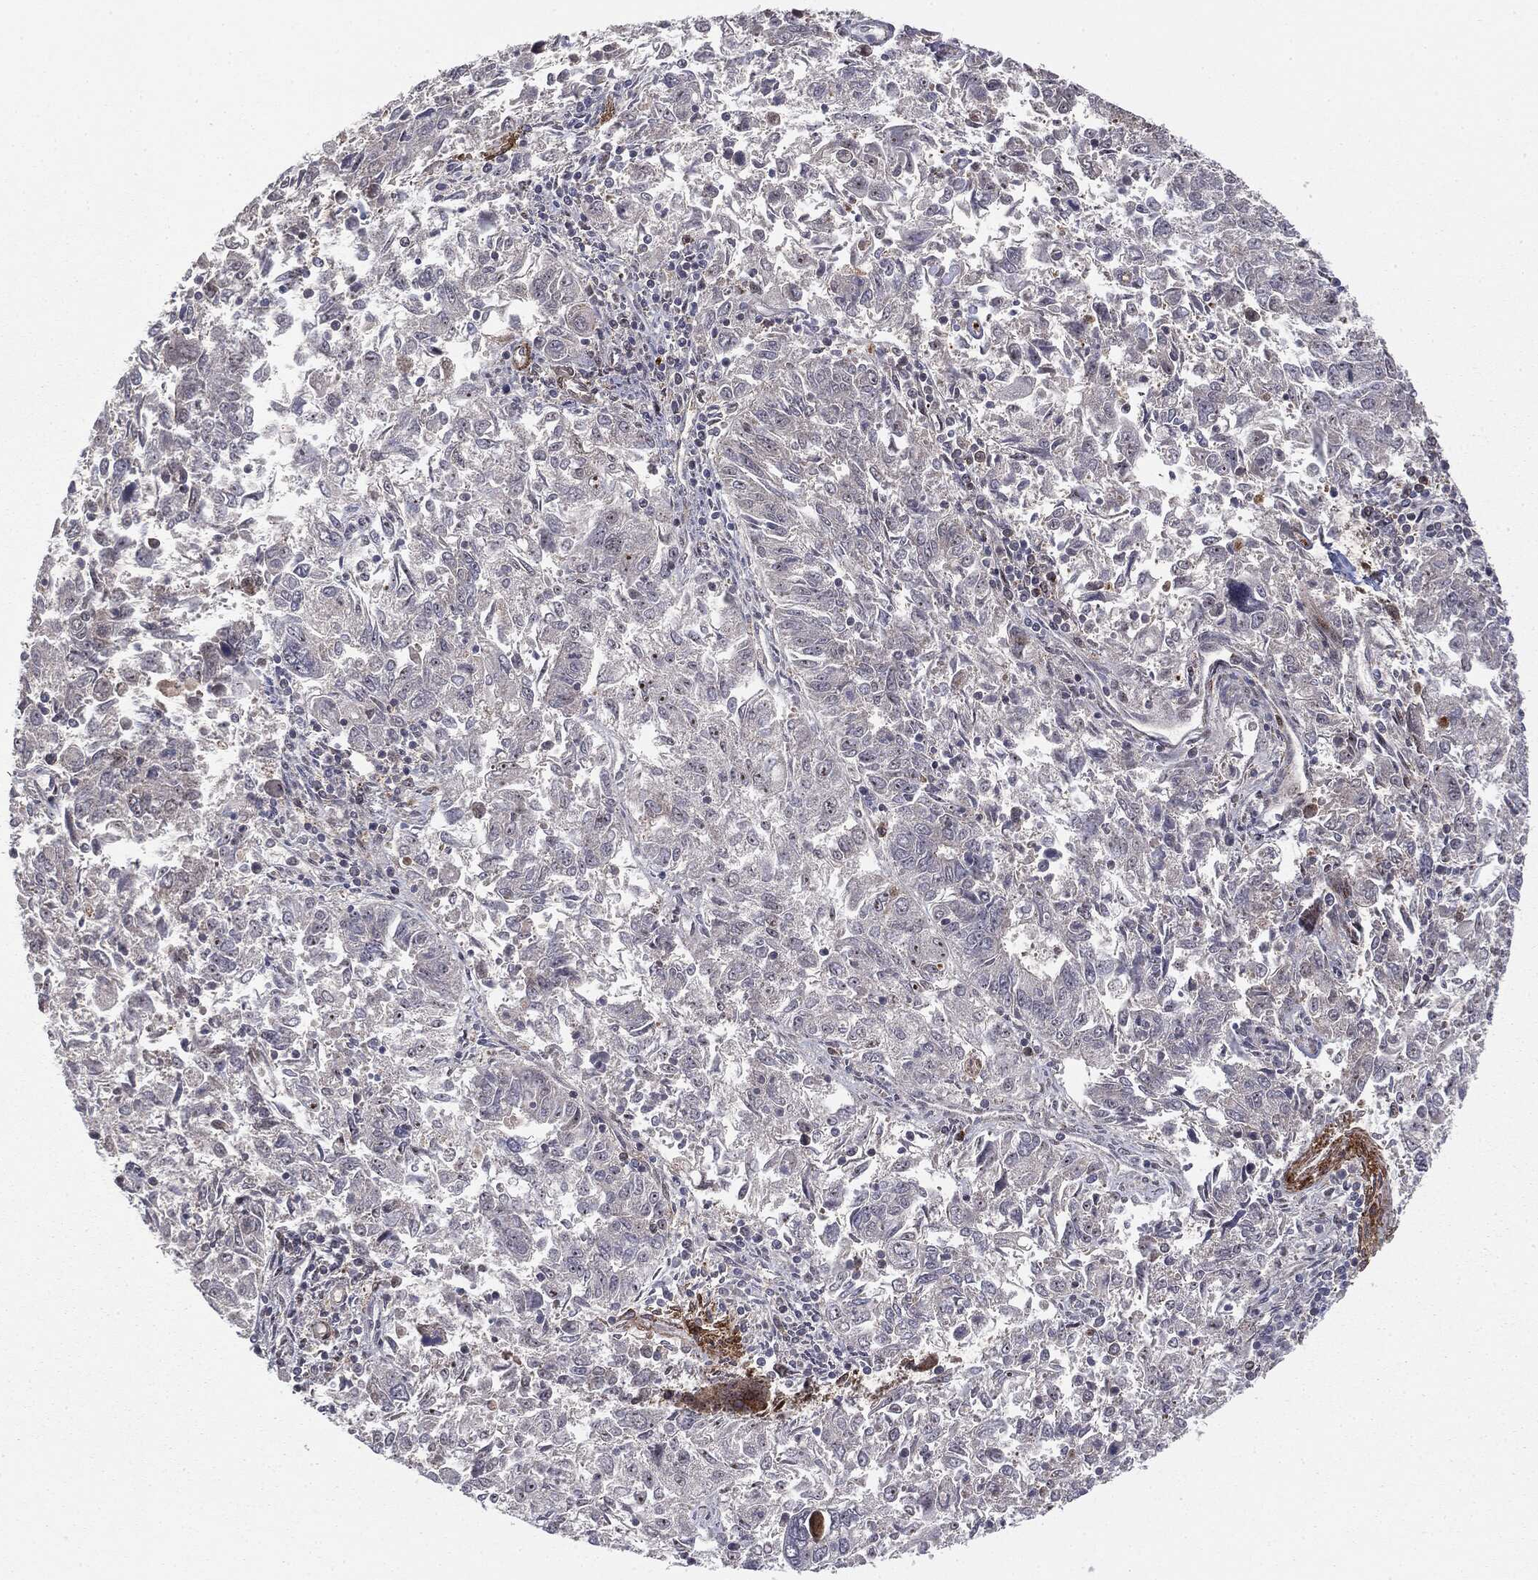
{"staining": {"intensity": "negative", "quantity": "none", "location": "none"}, "tissue": "endometrial cancer", "cell_type": "Tumor cells", "image_type": "cancer", "snomed": [{"axis": "morphology", "description": "Adenocarcinoma, NOS"}, {"axis": "topography", "description": "Endometrium"}], "caption": "Protein analysis of endometrial cancer (adenocarcinoma) demonstrates no significant expression in tumor cells.", "gene": "PTEN", "patient": {"sex": "female", "age": 42}}